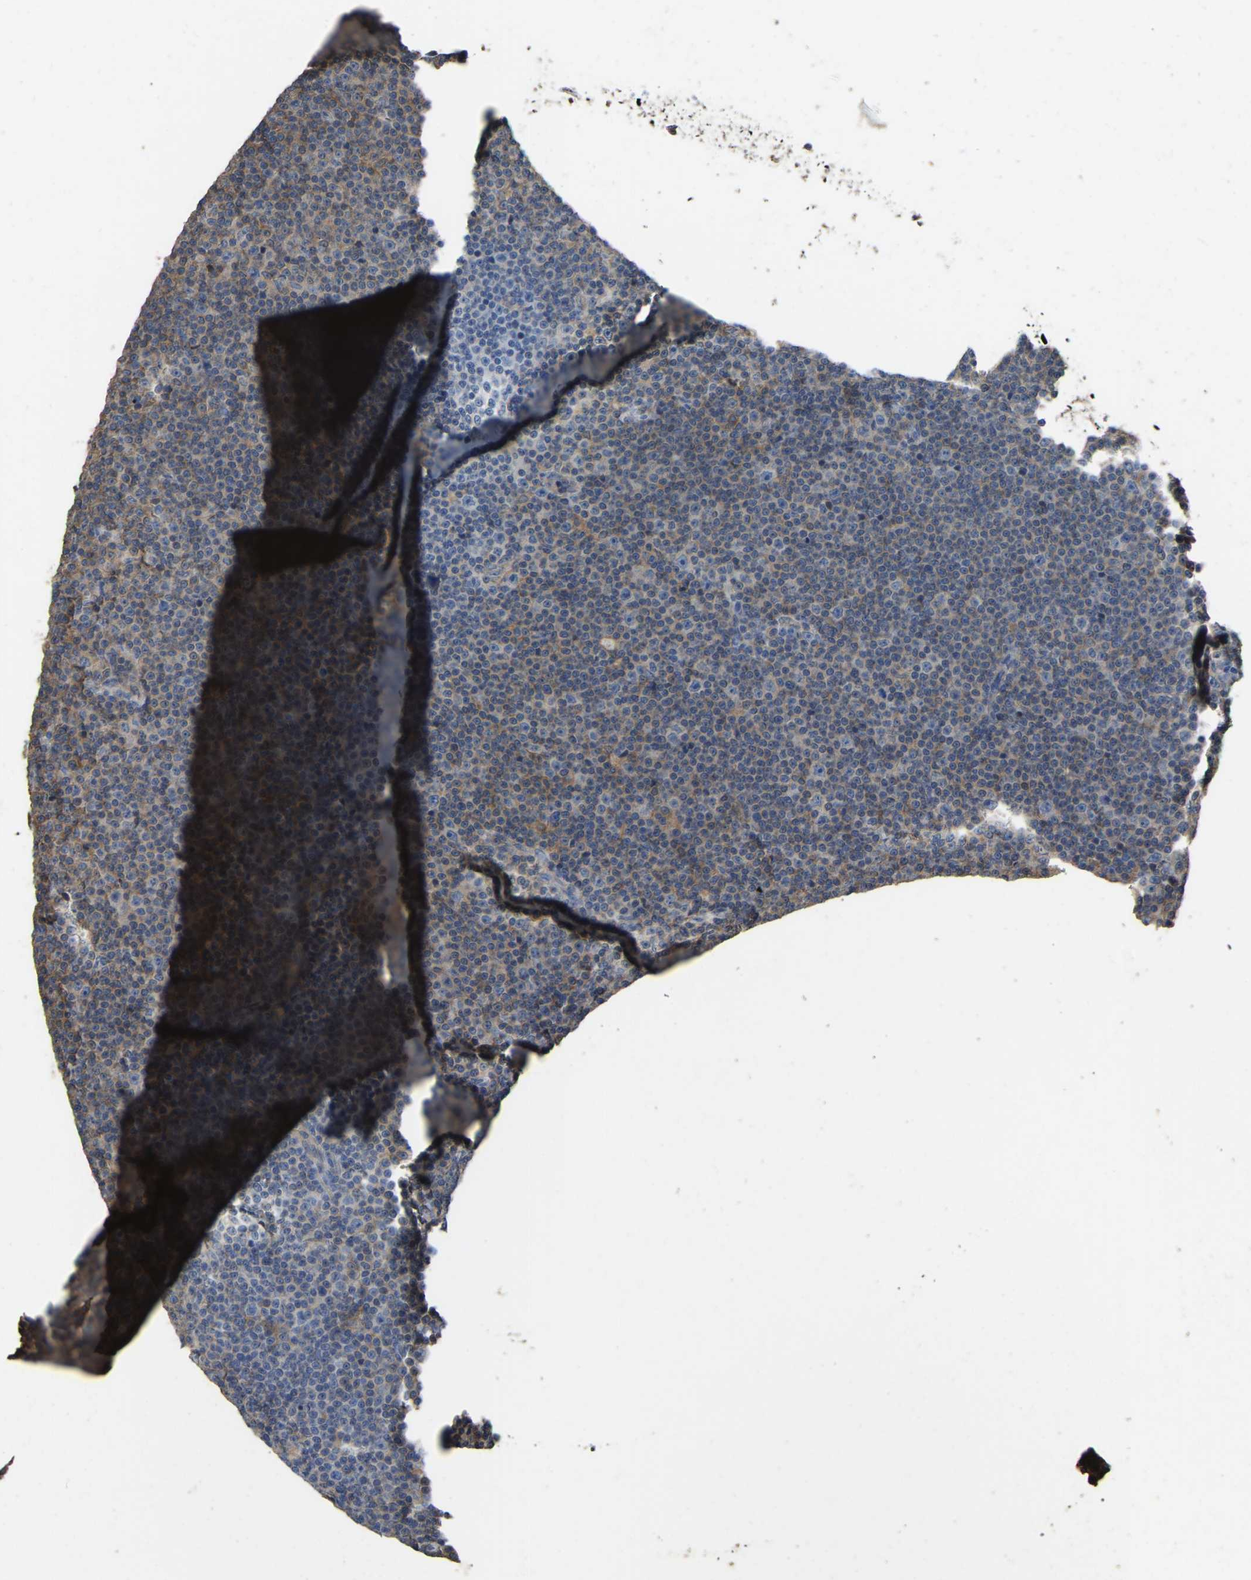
{"staining": {"intensity": "weak", "quantity": "<25%", "location": "cytoplasmic/membranous"}, "tissue": "lymphoma", "cell_type": "Tumor cells", "image_type": "cancer", "snomed": [{"axis": "morphology", "description": "Malignant lymphoma, non-Hodgkin's type, Low grade"}, {"axis": "topography", "description": "Lymph node"}], "caption": "The photomicrograph exhibits no significant positivity in tumor cells of malignant lymphoma, non-Hodgkin's type (low-grade).", "gene": "FHIT", "patient": {"sex": "female", "age": 67}}